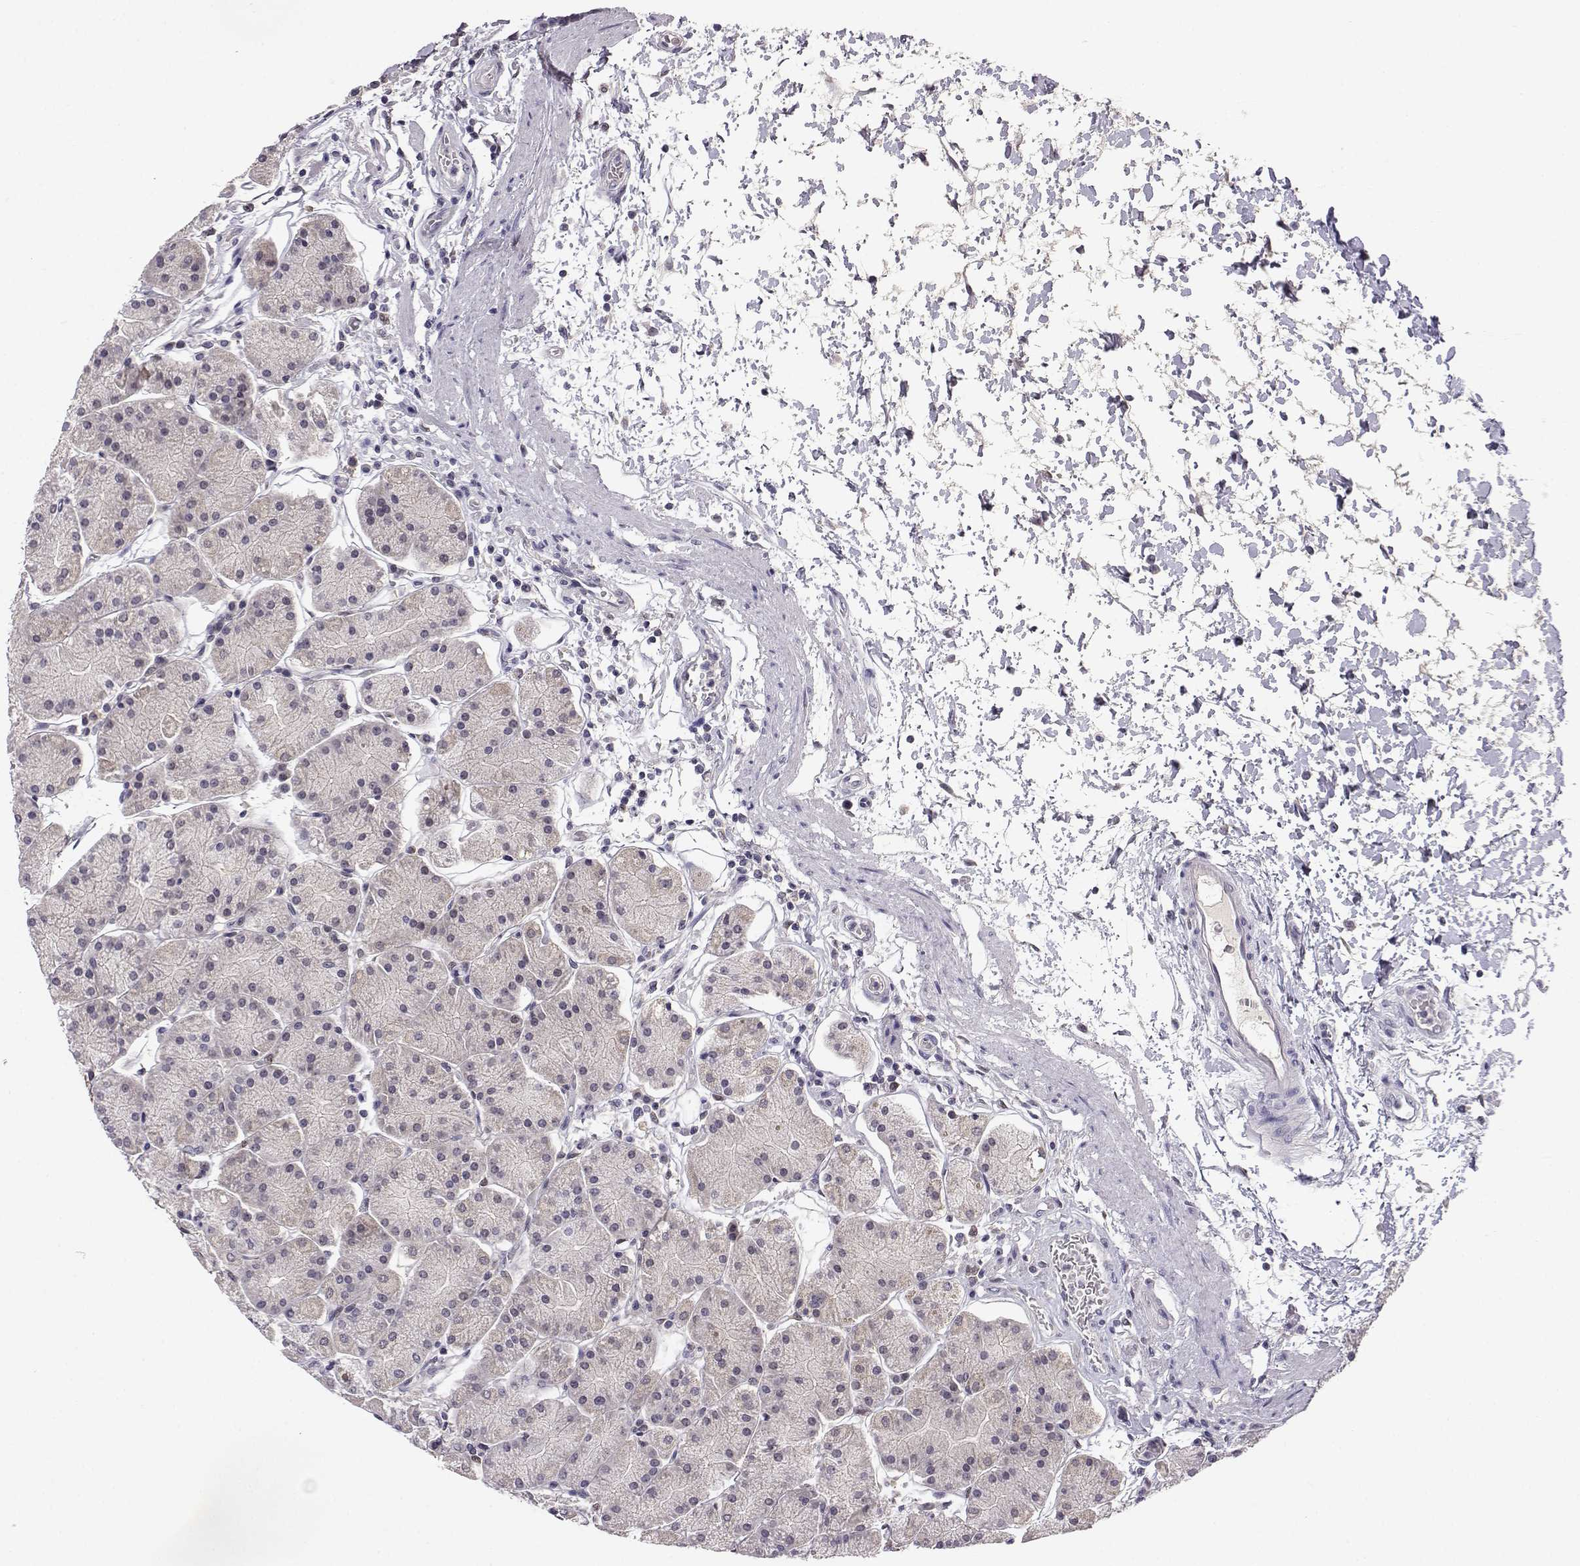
{"staining": {"intensity": "negative", "quantity": "none", "location": "none"}, "tissue": "stomach", "cell_type": "Glandular cells", "image_type": "normal", "snomed": [{"axis": "morphology", "description": "Normal tissue, NOS"}, {"axis": "topography", "description": "Stomach"}], "caption": "Stomach stained for a protein using IHC reveals no expression glandular cells.", "gene": "AKR1B1", "patient": {"sex": "male", "age": 54}}